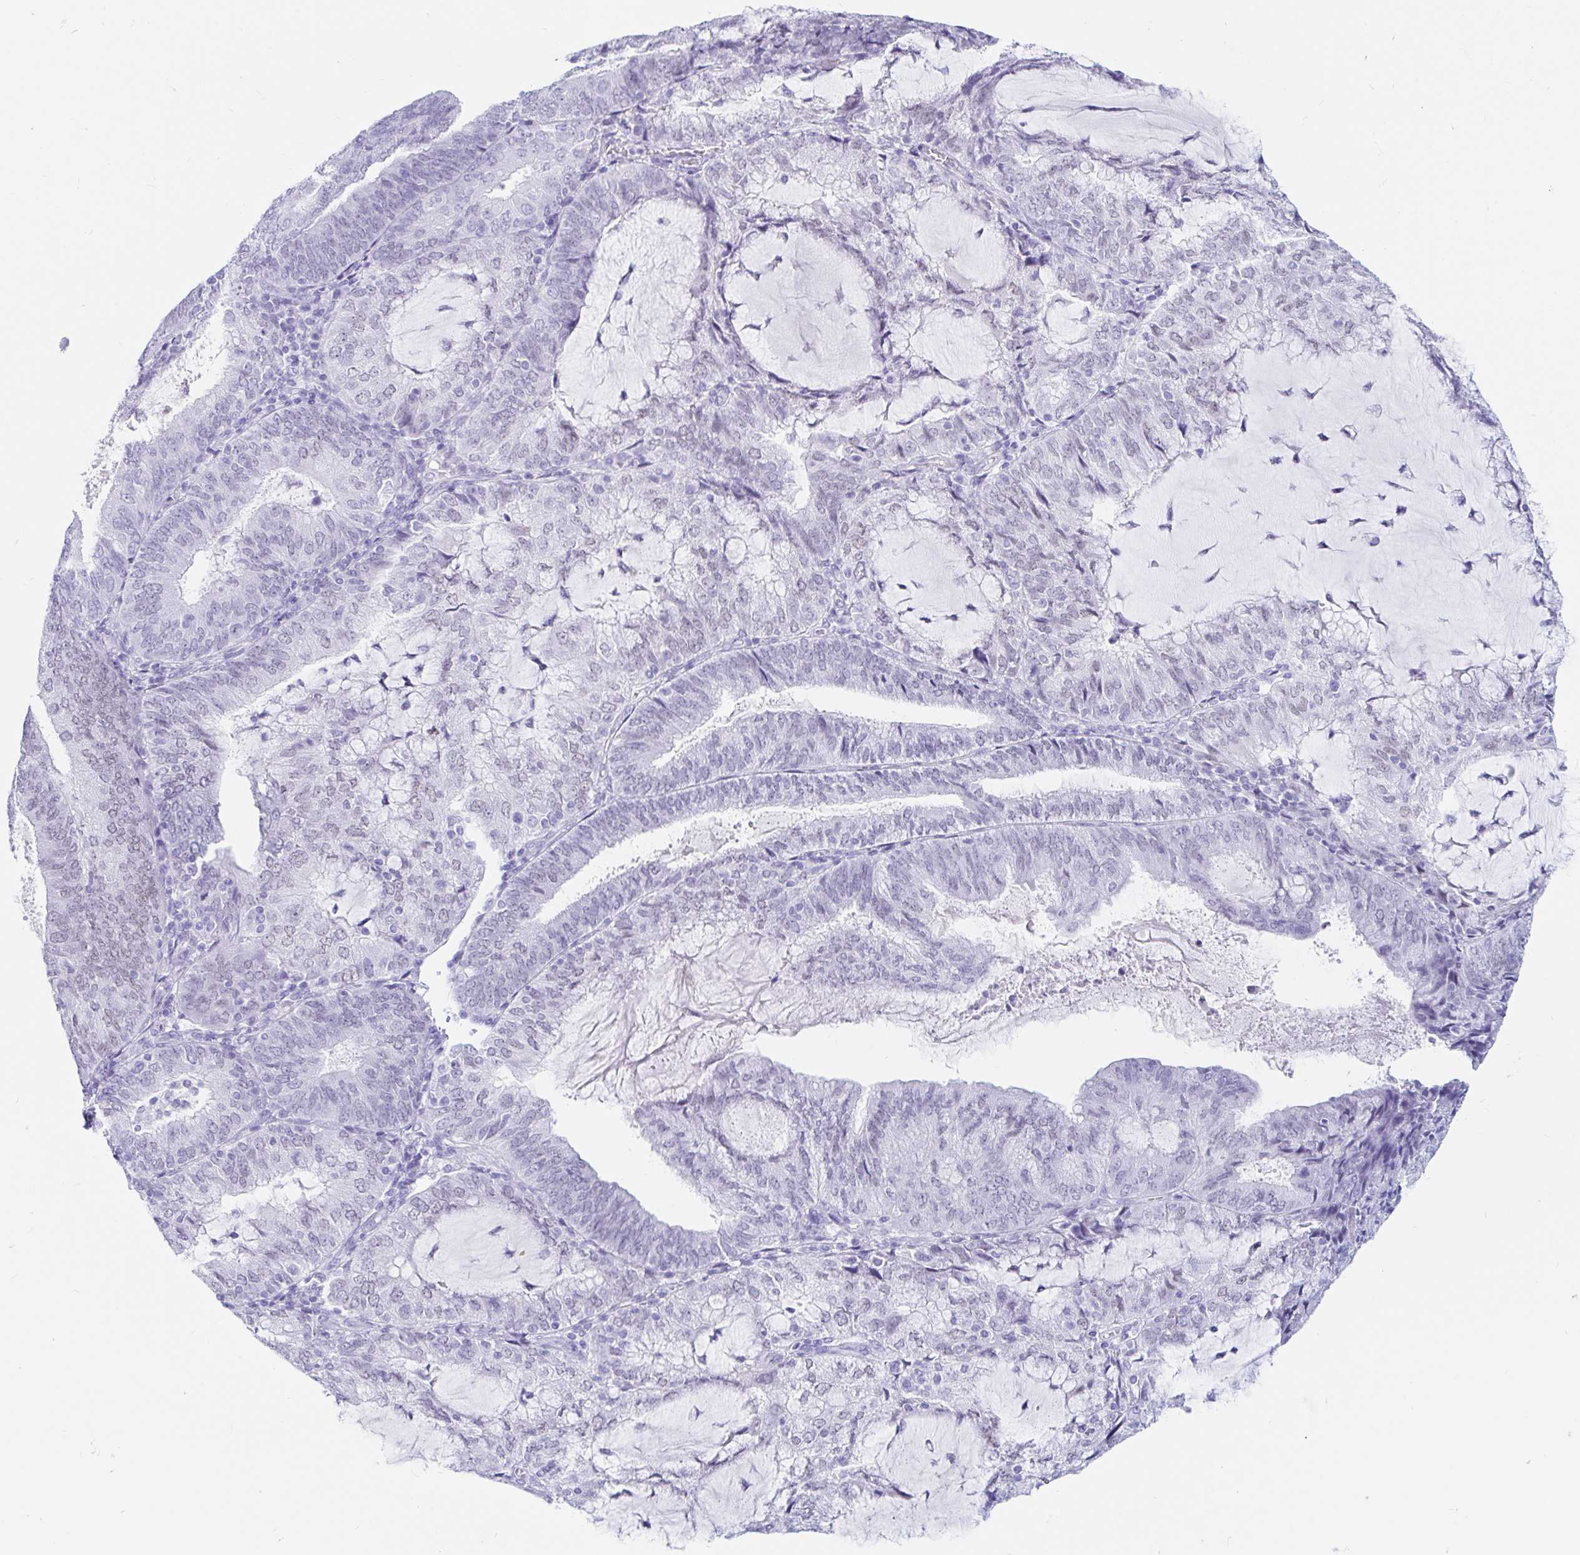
{"staining": {"intensity": "weak", "quantity": "<25%", "location": "nuclear"}, "tissue": "endometrial cancer", "cell_type": "Tumor cells", "image_type": "cancer", "snomed": [{"axis": "morphology", "description": "Adenocarcinoma, NOS"}, {"axis": "topography", "description": "Endometrium"}], "caption": "IHC photomicrograph of human adenocarcinoma (endometrial) stained for a protein (brown), which displays no expression in tumor cells.", "gene": "OR6T1", "patient": {"sex": "female", "age": 81}}